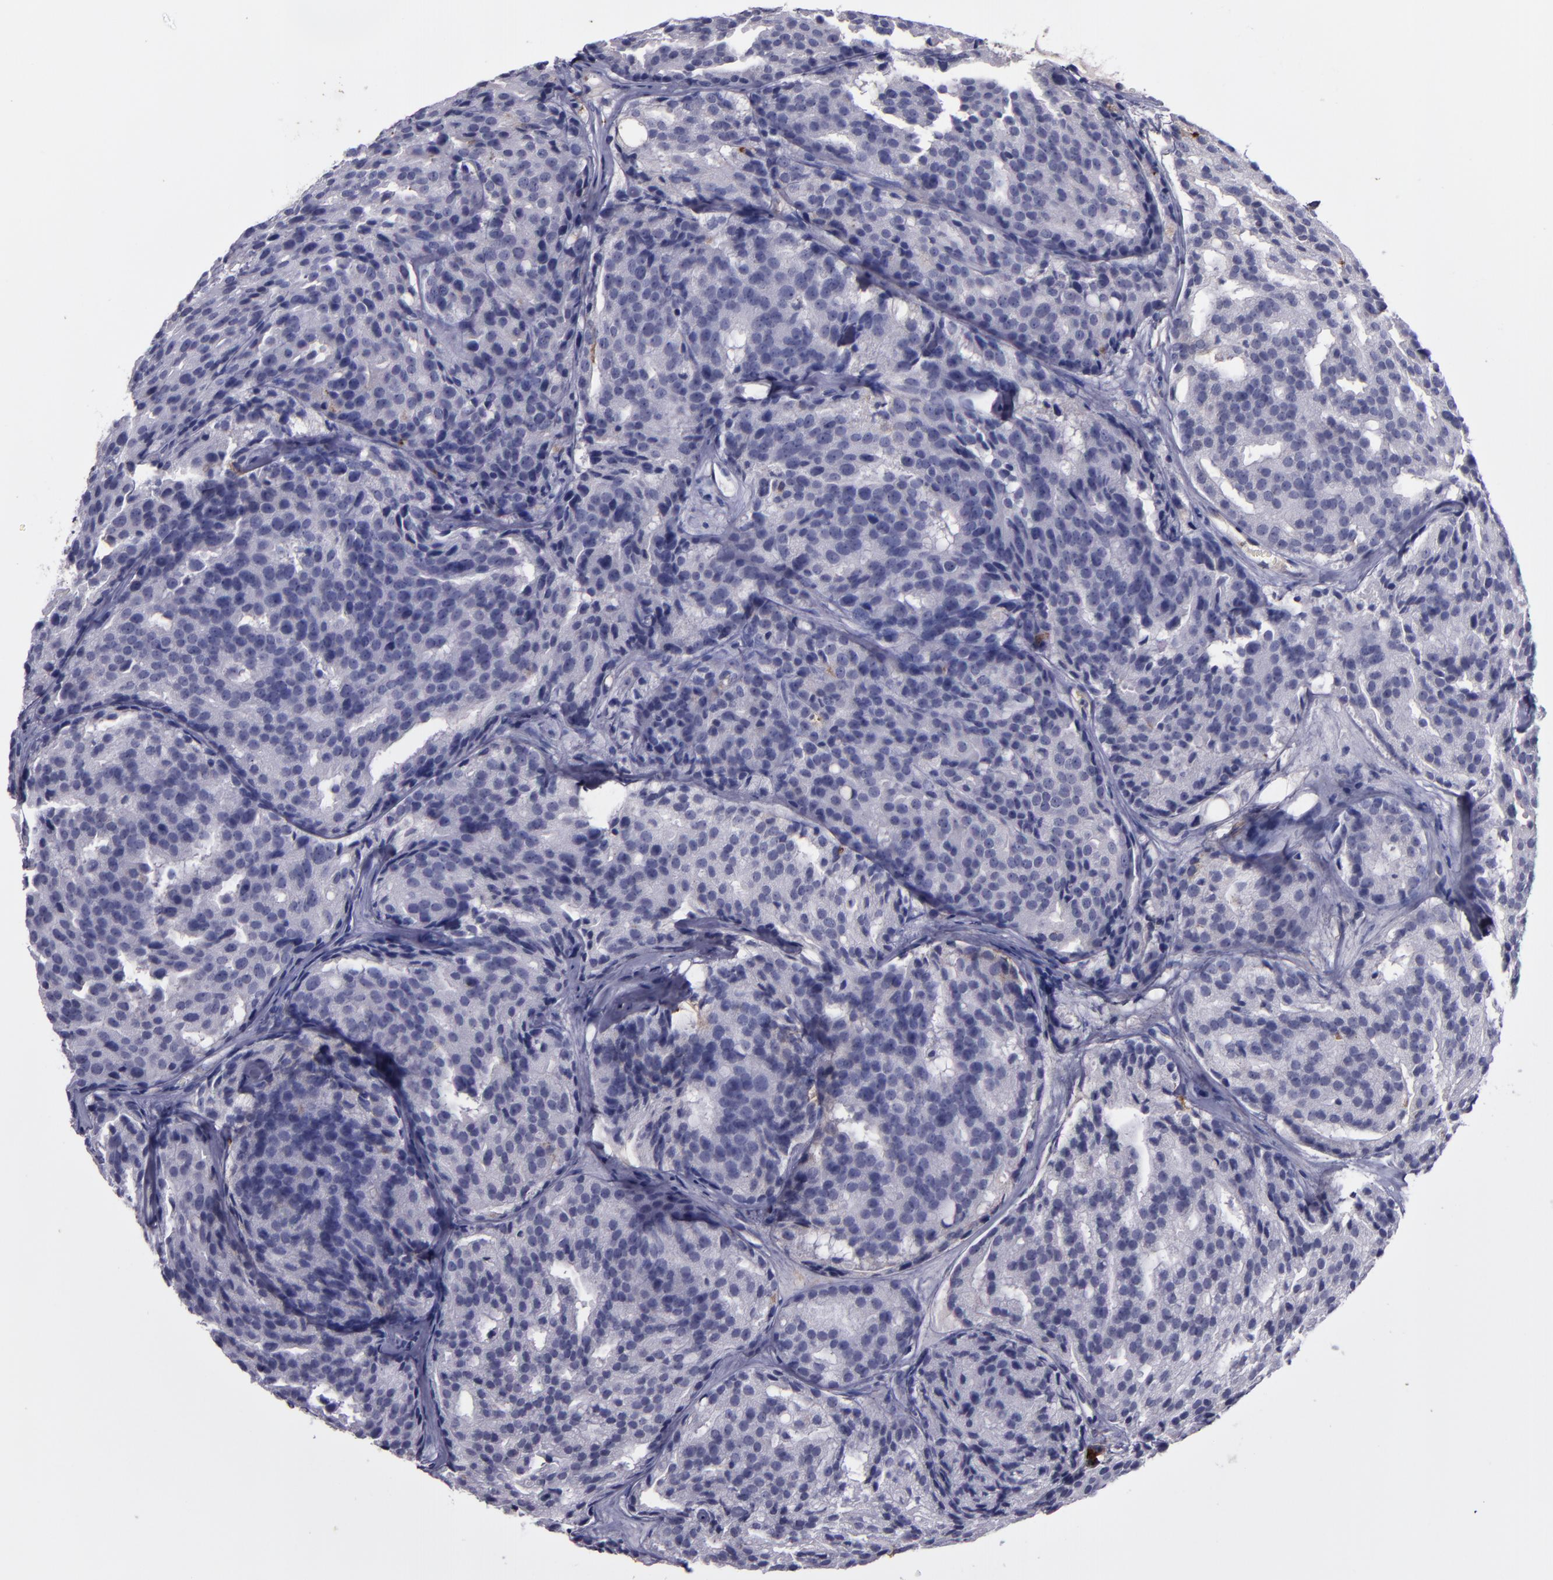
{"staining": {"intensity": "weak", "quantity": "<25%", "location": "cytoplasmic/membranous"}, "tissue": "prostate cancer", "cell_type": "Tumor cells", "image_type": "cancer", "snomed": [{"axis": "morphology", "description": "Adenocarcinoma, High grade"}, {"axis": "topography", "description": "Prostate"}], "caption": "The histopathology image displays no staining of tumor cells in prostate cancer (adenocarcinoma (high-grade)).", "gene": "MFGE8", "patient": {"sex": "male", "age": 64}}